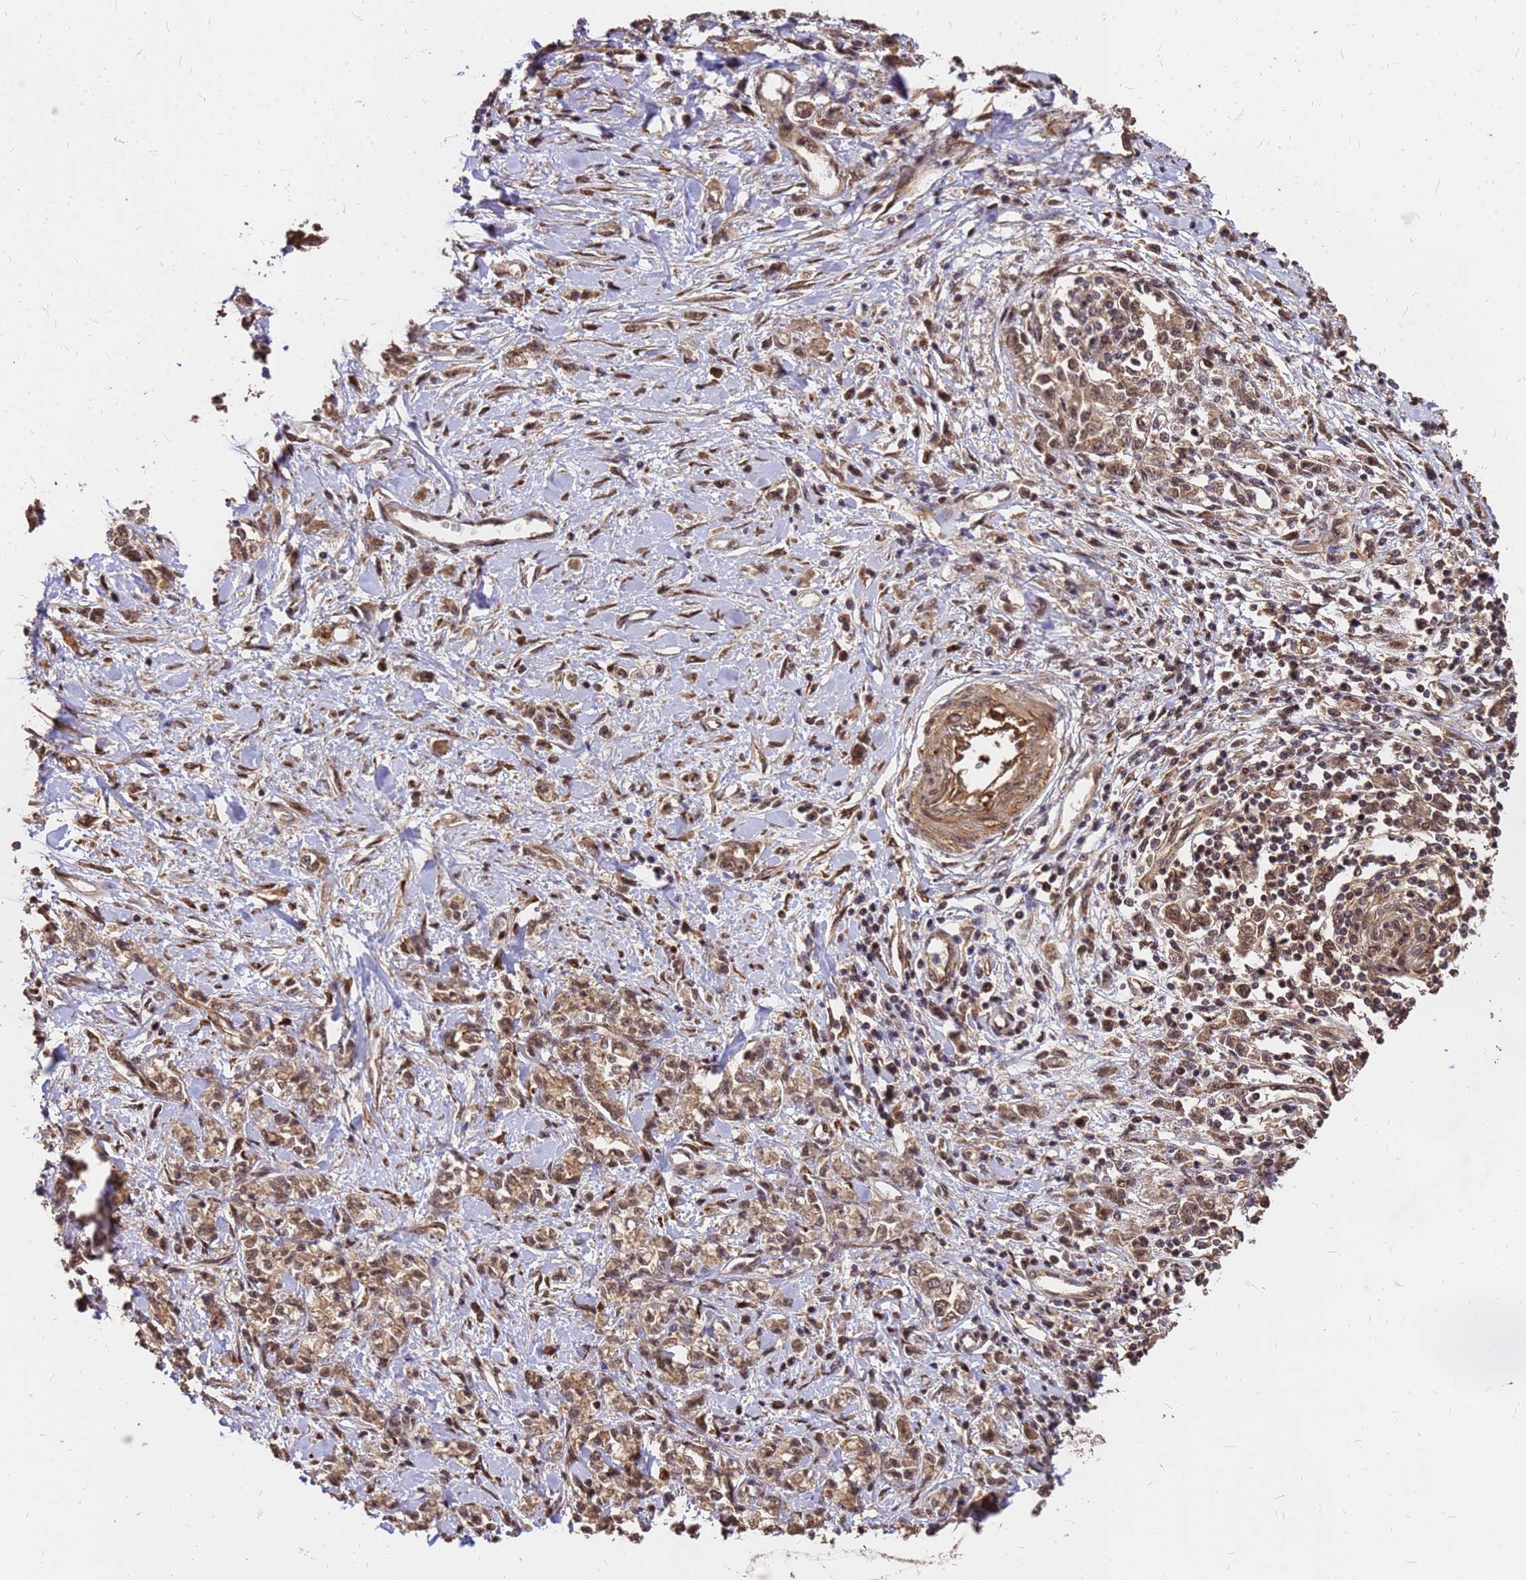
{"staining": {"intensity": "moderate", "quantity": ">75%", "location": "cytoplasmic/membranous,nuclear"}, "tissue": "stomach cancer", "cell_type": "Tumor cells", "image_type": "cancer", "snomed": [{"axis": "morphology", "description": "Adenocarcinoma, NOS"}, {"axis": "topography", "description": "Stomach"}], "caption": "Human adenocarcinoma (stomach) stained for a protein (brown) displays moderate cytoplasmic/membranous and nuclear positive staining in about >75% of tumor cells.", "gene": "GPATCH8", "patient": {"sex": "female", "age": 76}}